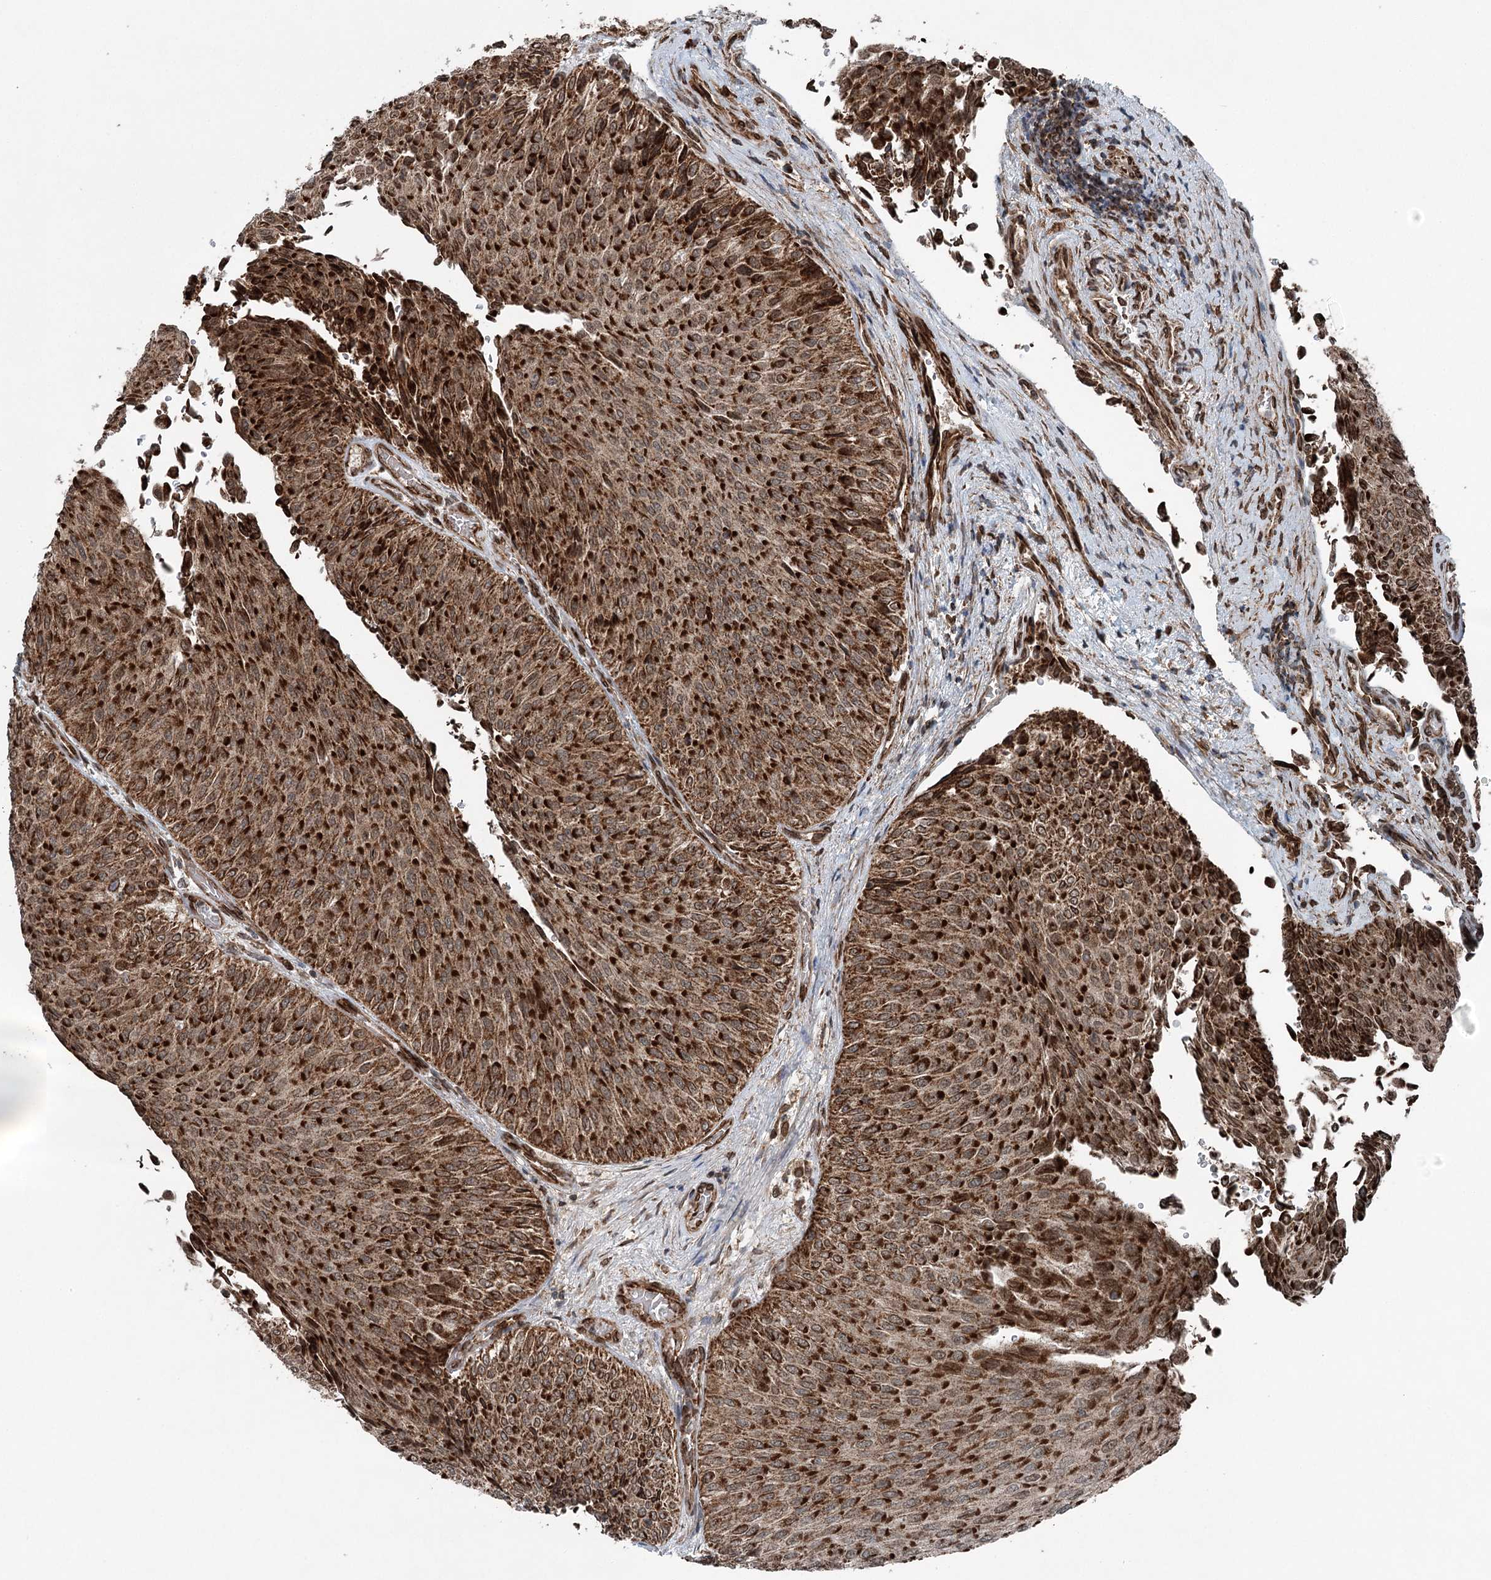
{"staining": {"intensity": "strong", "quantity": ">75%", "location": "cytoplasmic/membranous"}, "tissue": "urothelial cancer", "cell_type": "Tumor cells", "image_type": "cancer", "snomed": [{"axis": "morphology", "description": "Urothelial carcinoma, Low grade"}, {"axis": "topography", "description": "Urinary bladder"}], "caption": "A histopathology image of urothelial cancer stained for a protein displays strong cytoplasmic/membranous brown staining in tumor cells.", "gene": "BCKDHA", "patient": {"sex": "male", "age": 78}}